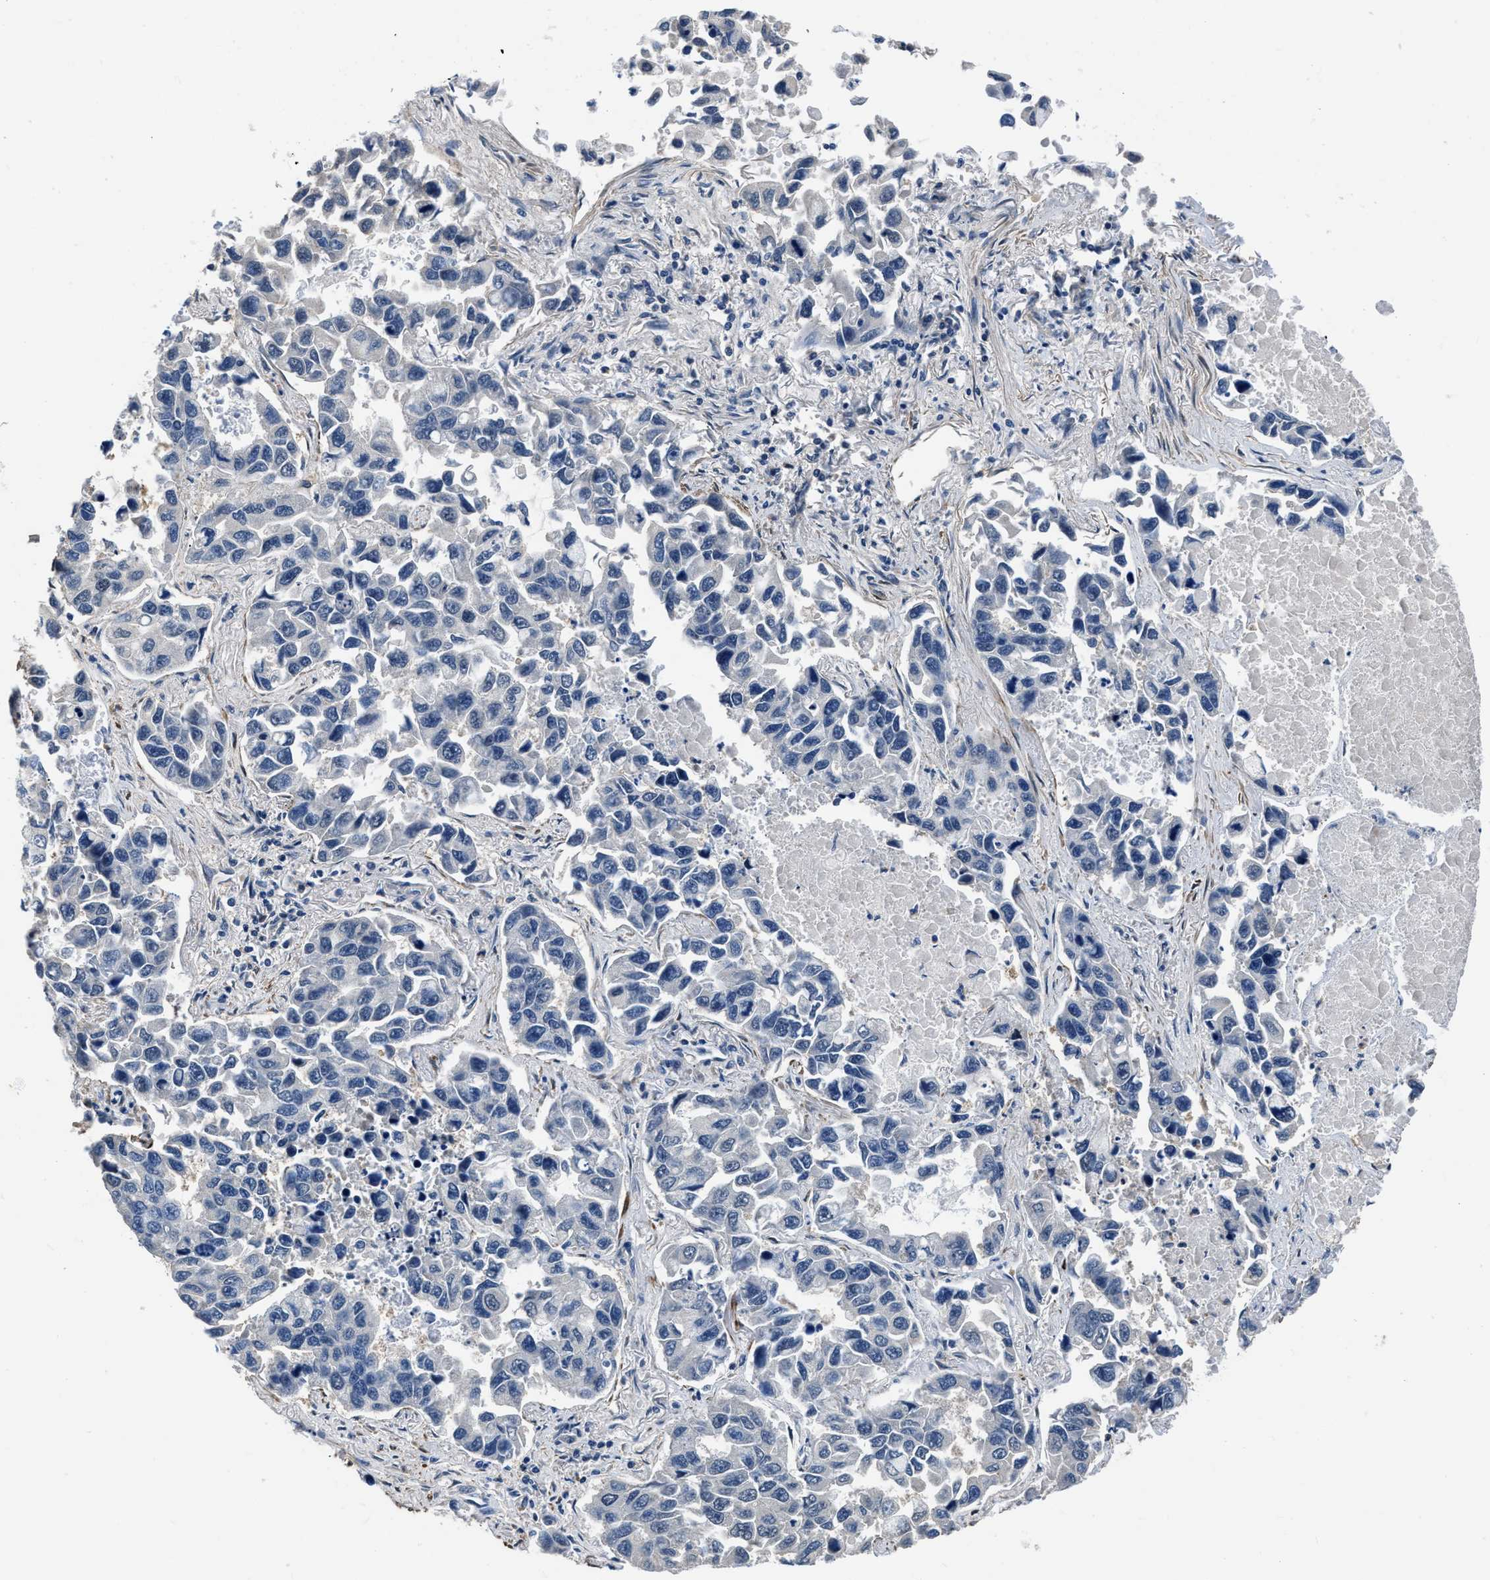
{"staining": {"intensity": "negative", "quantity": "none", "location": "none"}, "tissue": "lung cancer", "cell_type": "Tumor cells", "image_type": "cancer", "snomed": [{"axis": "morphology", "description": "Adenocarcinoma, NOS"}, {"axis": "topography", "description": "Lung"}], "caption": "There is no significant expression in tumor cells of lung adenocarcinoma. (Brightfield microscopy of DAB immunohistochemistry (IHC) at high magnification).", "gene": "LANCL2", "patient": {"sex": "male", "age": 64}}